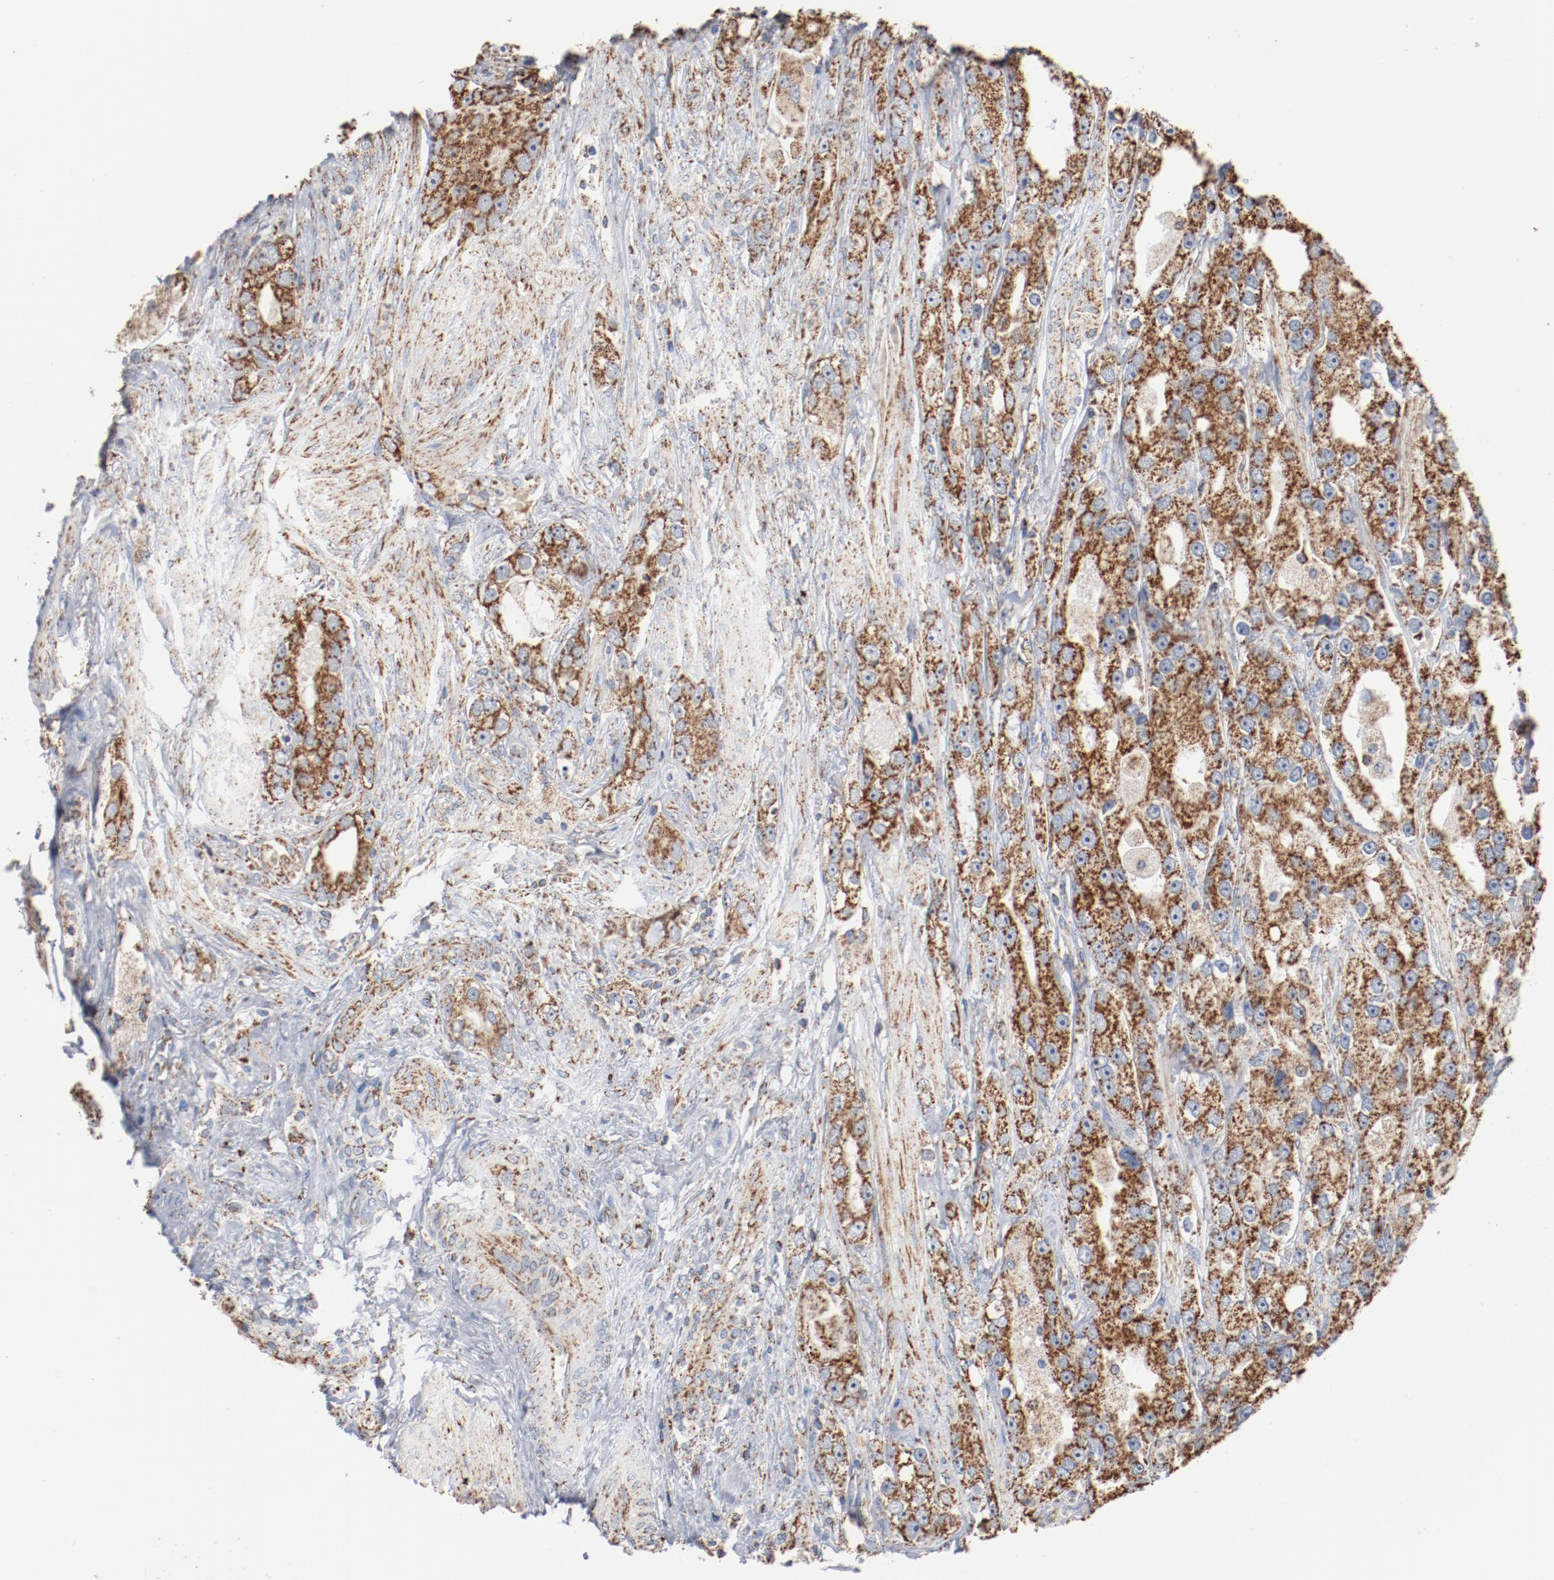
{"staining": {"intensity": "moderate", "quantity": ">75%", "location": "cytoplasmic/membranous"}, "tissue": "prostate cancer", "cell_type": "Tumor cells", "image_type": "cancer", "snomed": [{"axis": "morphology", "description": "Adenocarcinoma, High grade"}, {"axis": "topography", "description": "Prostate"}], "caption": "The histopathology image reveals a brown stain indicating the presence of a protein in the cytoplasmic/membranous of tumor cells in prostate cancer (high-grade adenocarcinoma).", "gene": "NDUFS4", "patient": {"sex": "male", "age": 63}}